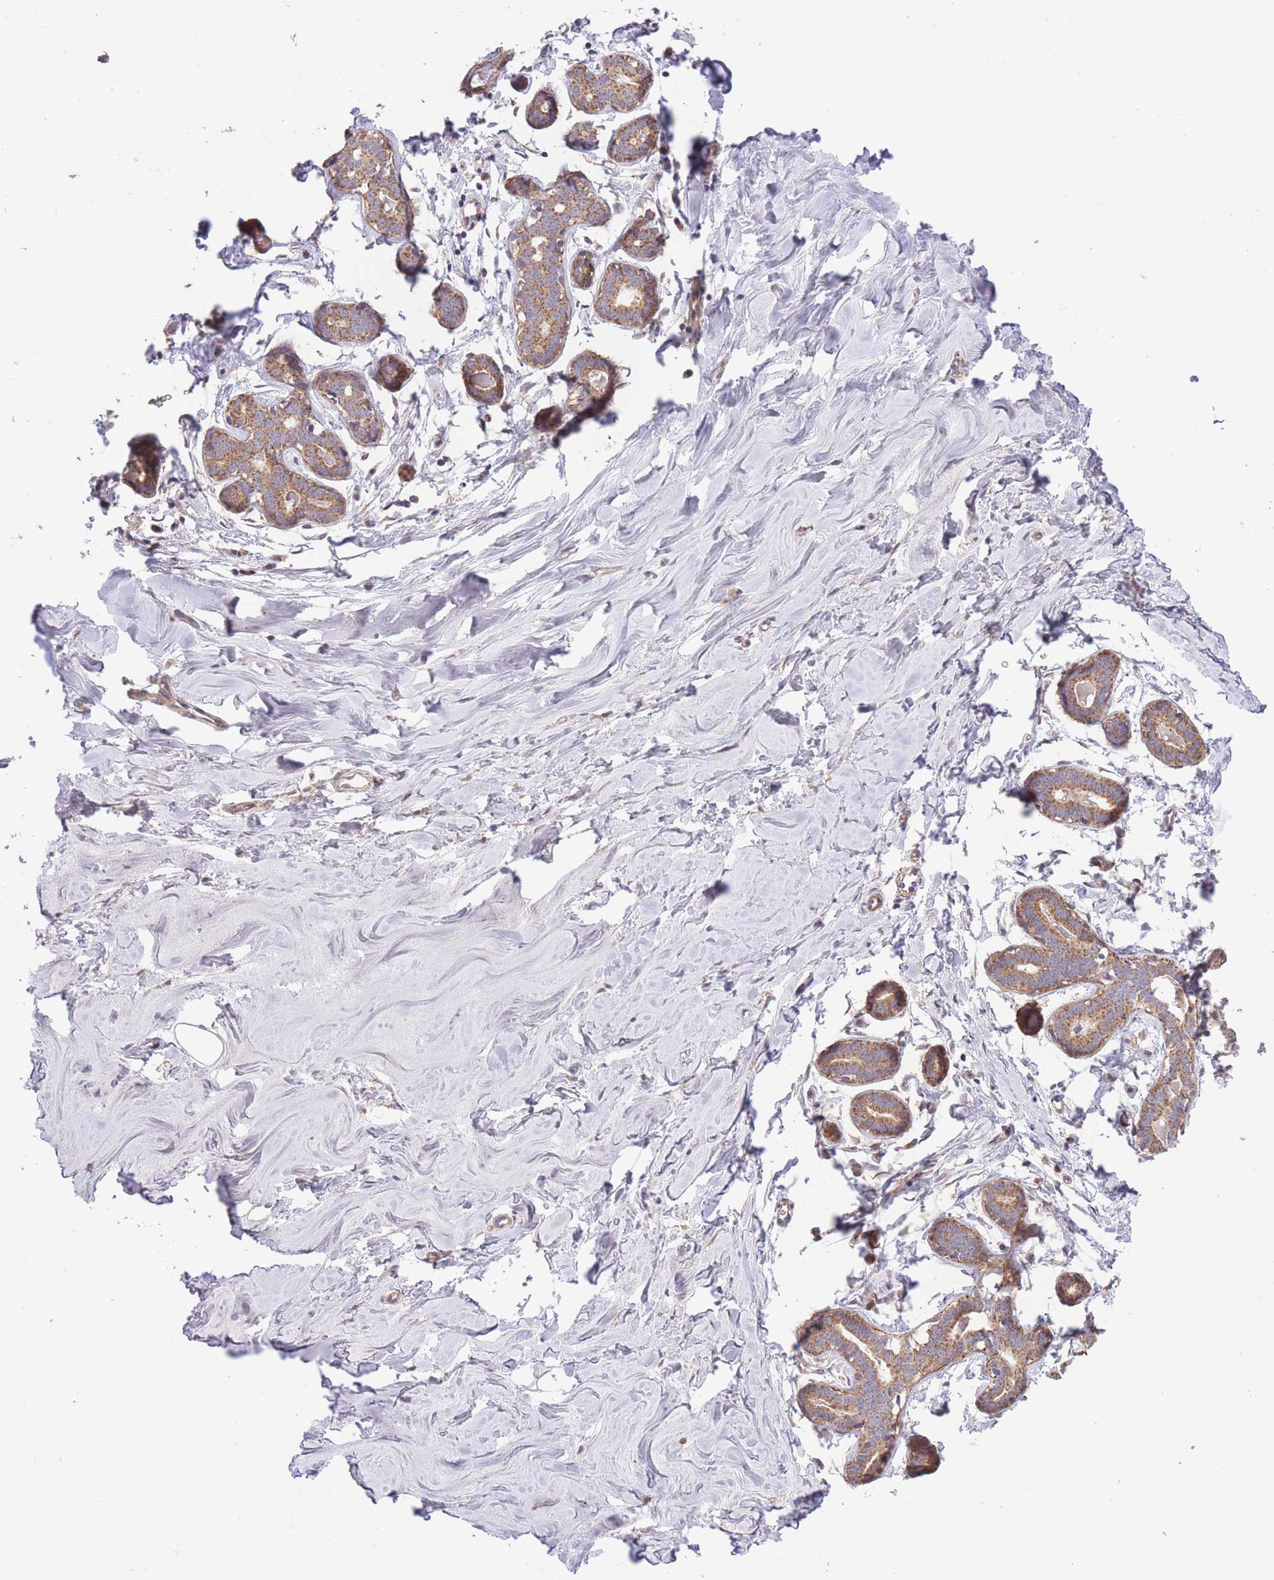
{"staining": {"intensity": "negative", "quantity": "none", "location": "none"}, "tissue": "breast", "cell_type": "Adipocytes", "image_type": "normal", "snomed": [{"axis": "morphology", "description": "Normal tissue, NOS"}, {"axis": "topography", "description": "Breast"}], "caption": "A high-resolution image shows immunohistochemistry (IHC) staining of unremarkable breast, which shows no significant staining in adipocytes.", "gene": "ATP13A2", "patient": {"sex": "female", "age": 25}}